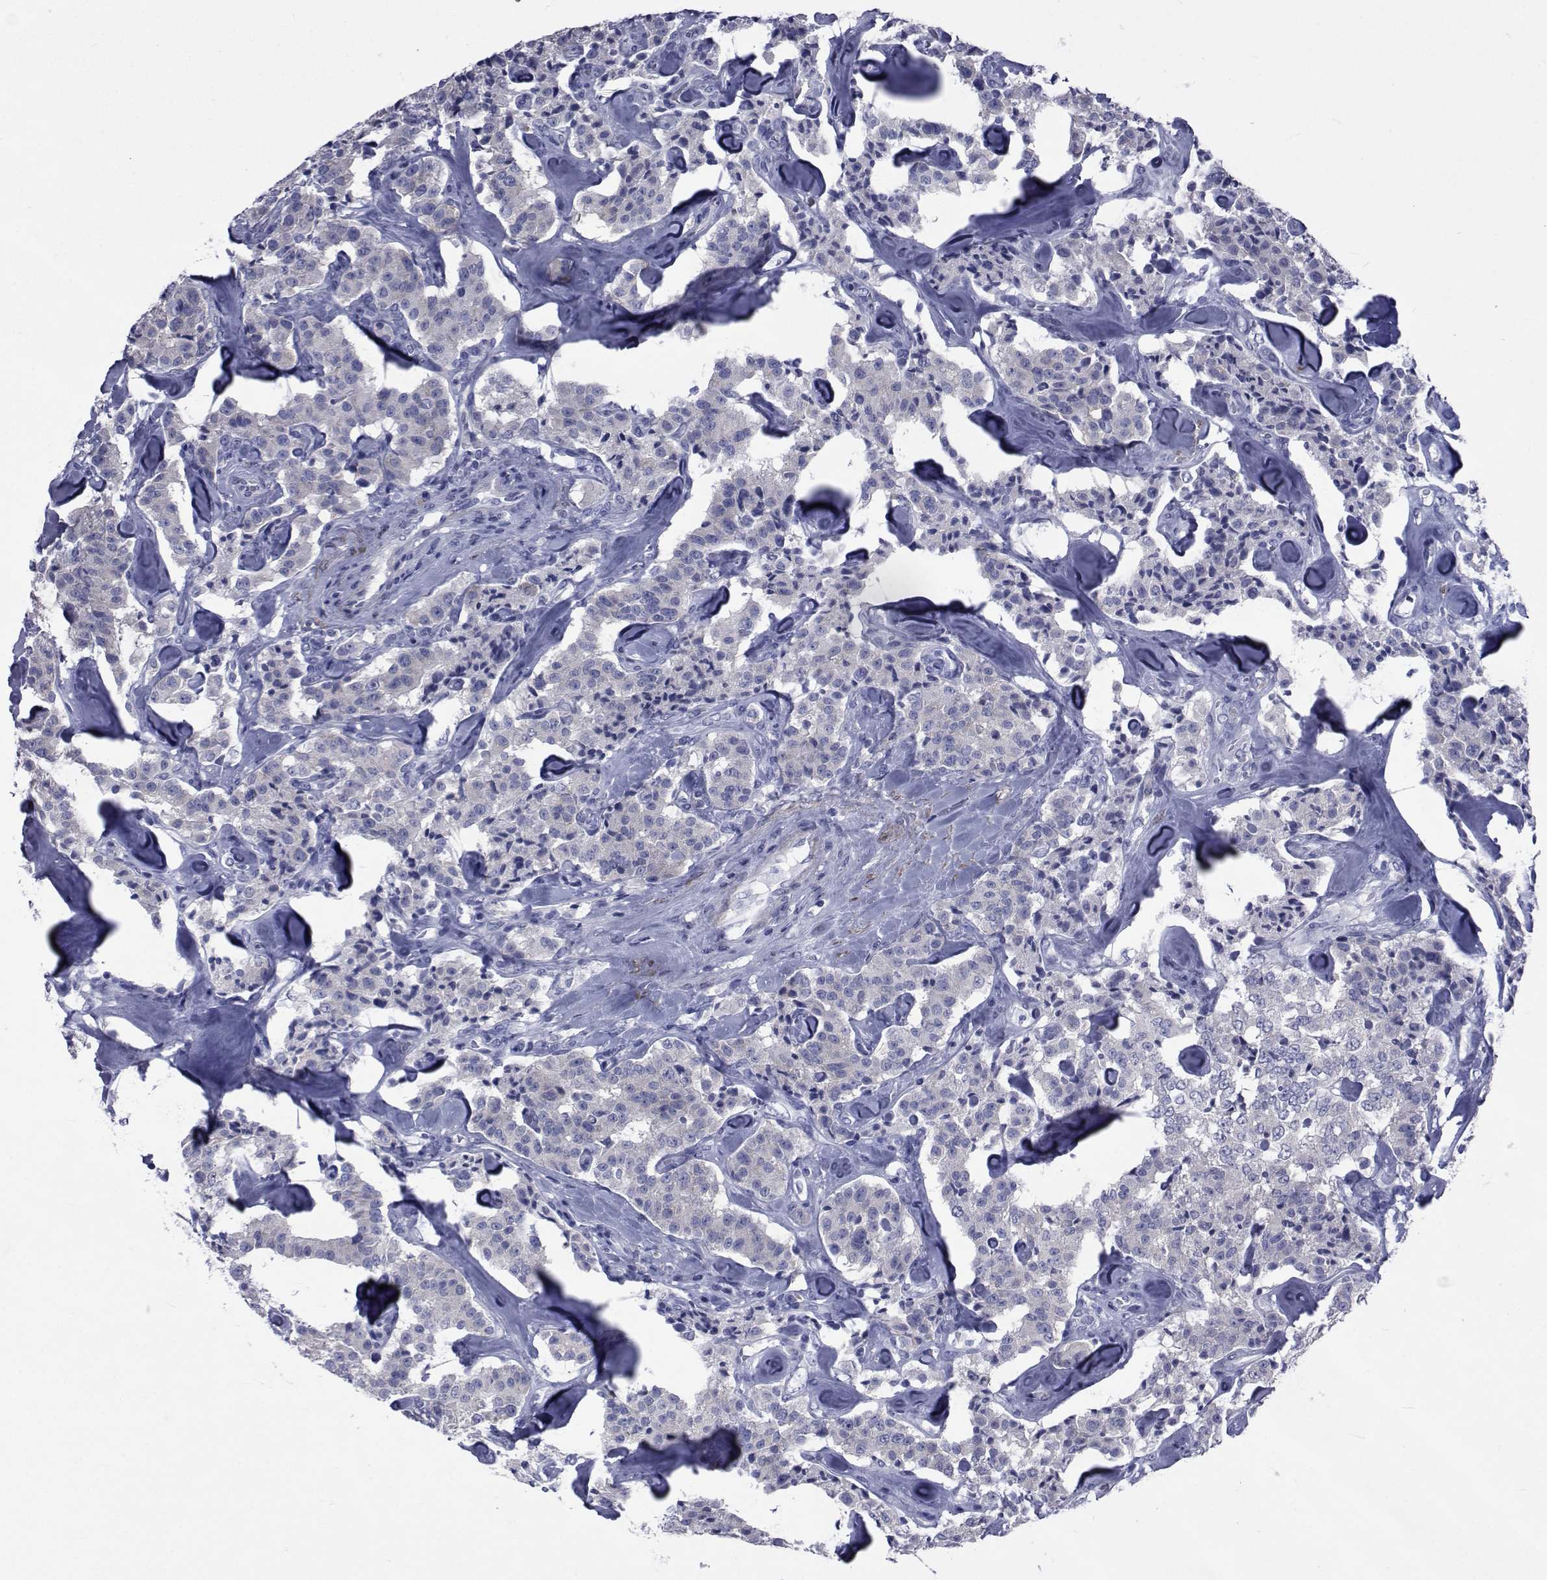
{"staining": {"intensity": "negative", "quantity": "none", "location": "none"}, "tissue": "carcinoid", "cell_type": "Tumor cells", "image_type": "cancer", "snomed": [{"axis": "morphology", "description": "Carcinoid, malignant, NOS"}, {"axis": "topography", "description": "Pancreas"}], "caption": "Protein analysis of carcinoid shows no significant staining in tumor cells.", "gene": "GKAP1", "patient": {"sex": "male", "age": 41}}